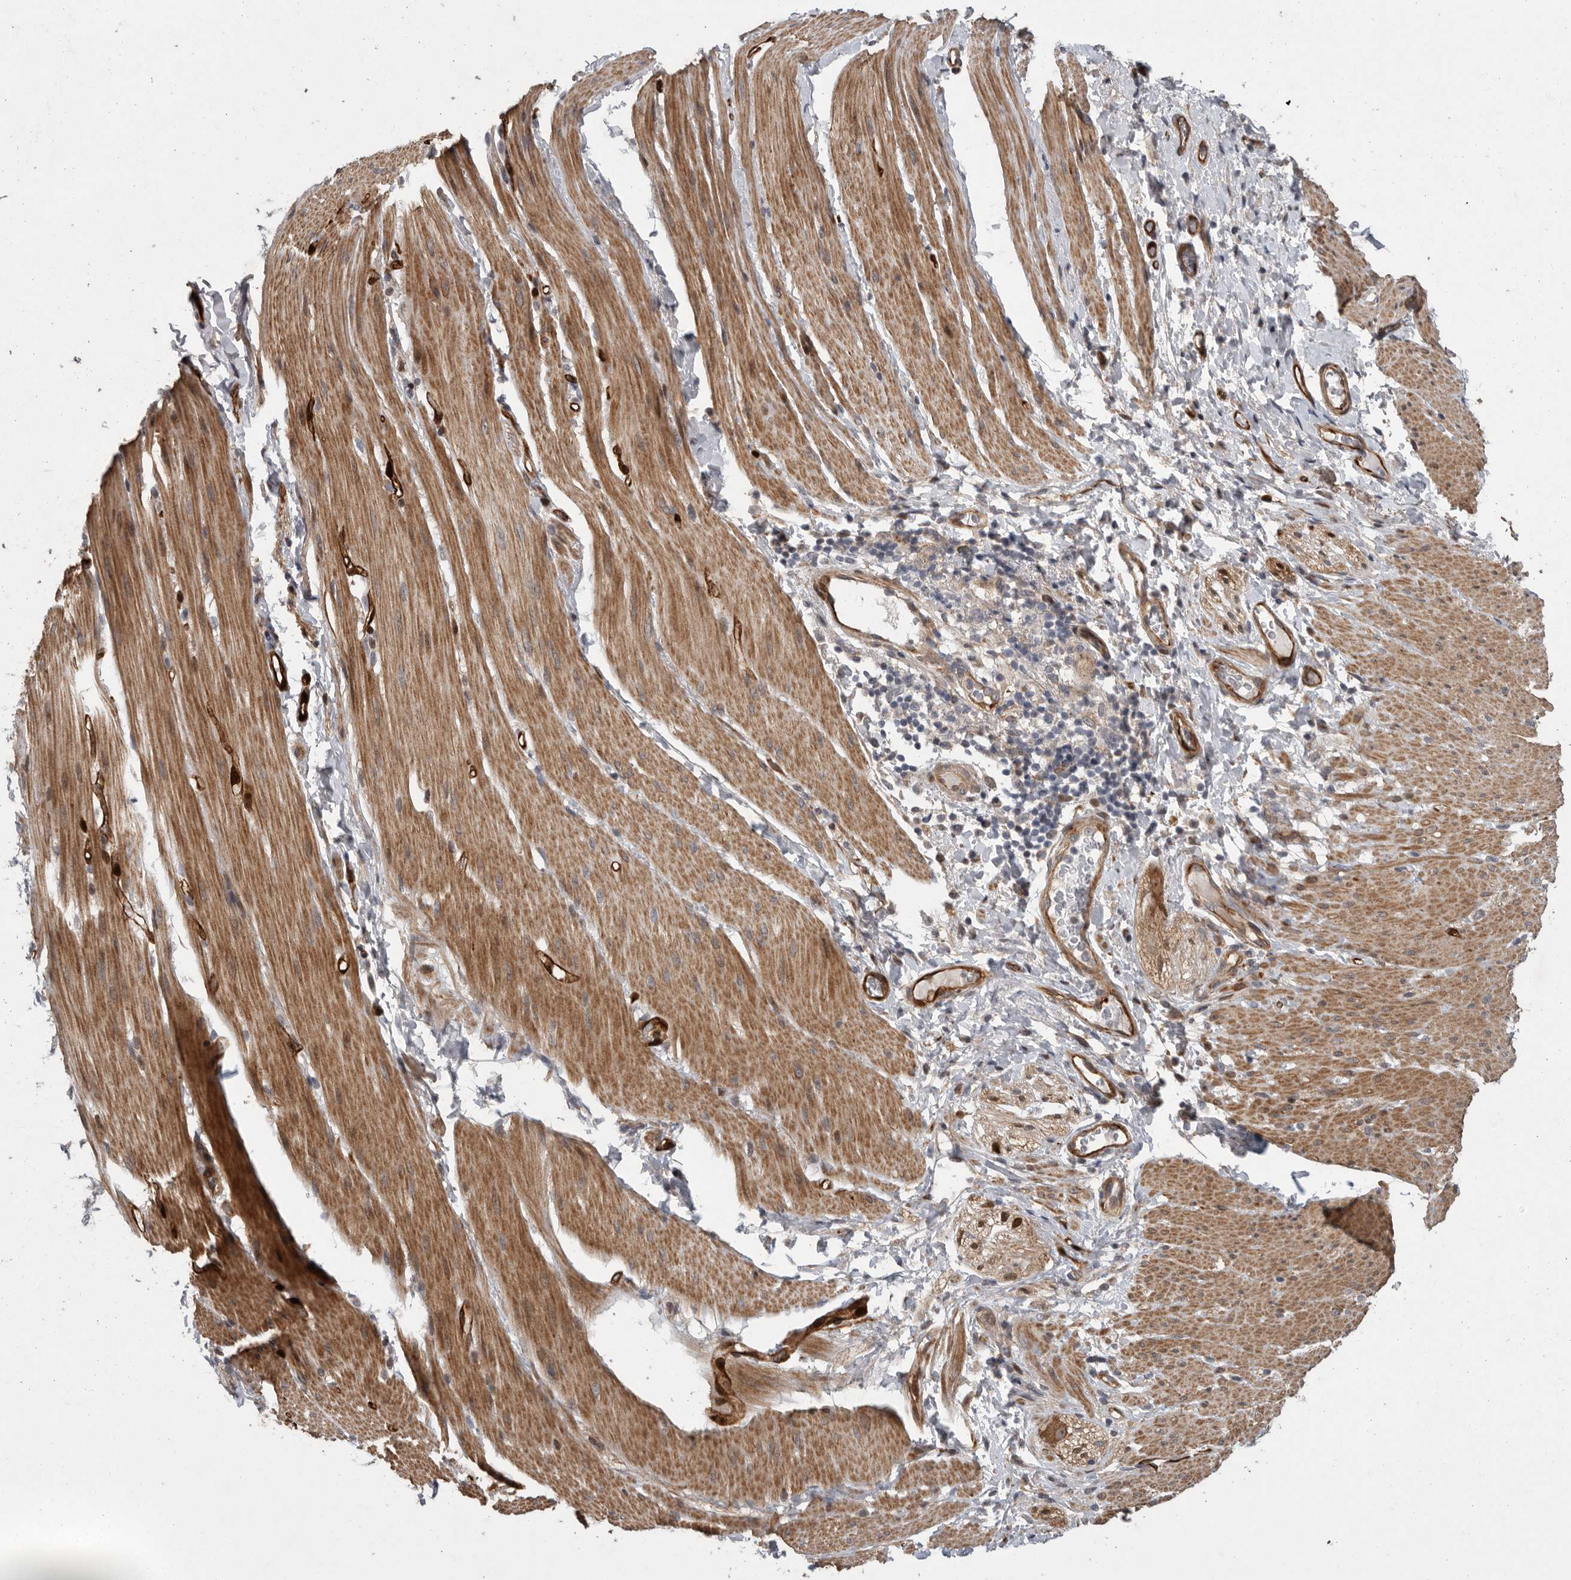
{"staining": {"intensity": "moderate", "quantity": "25%-75%", "location": "cytoplasmic/membranous"}, "tissue": "smooth muscle", "cell_type": "Smooth muscle cells", "image_type": "normal", "snomed": [{"axis": "morphology", "description": "Normal tissue, NOS"}, {"axis": "topography", "description": "Smooth muscle"}, {"axis": "topography", "description": "Small intestine"}], "caption": "Immunohistochemistry (IHC) micrograph of unremarkable smooth muscle: human smooth muscle stained using IHC shows medium levels of moderate protein expression localized specifically in the cytoplasmic/membranous of smooth muscle cells, appearing as a cytoplasmic/membranous brown color.", "gene": "MPDZ", "patient": {"sex": "female", "age": 84}}